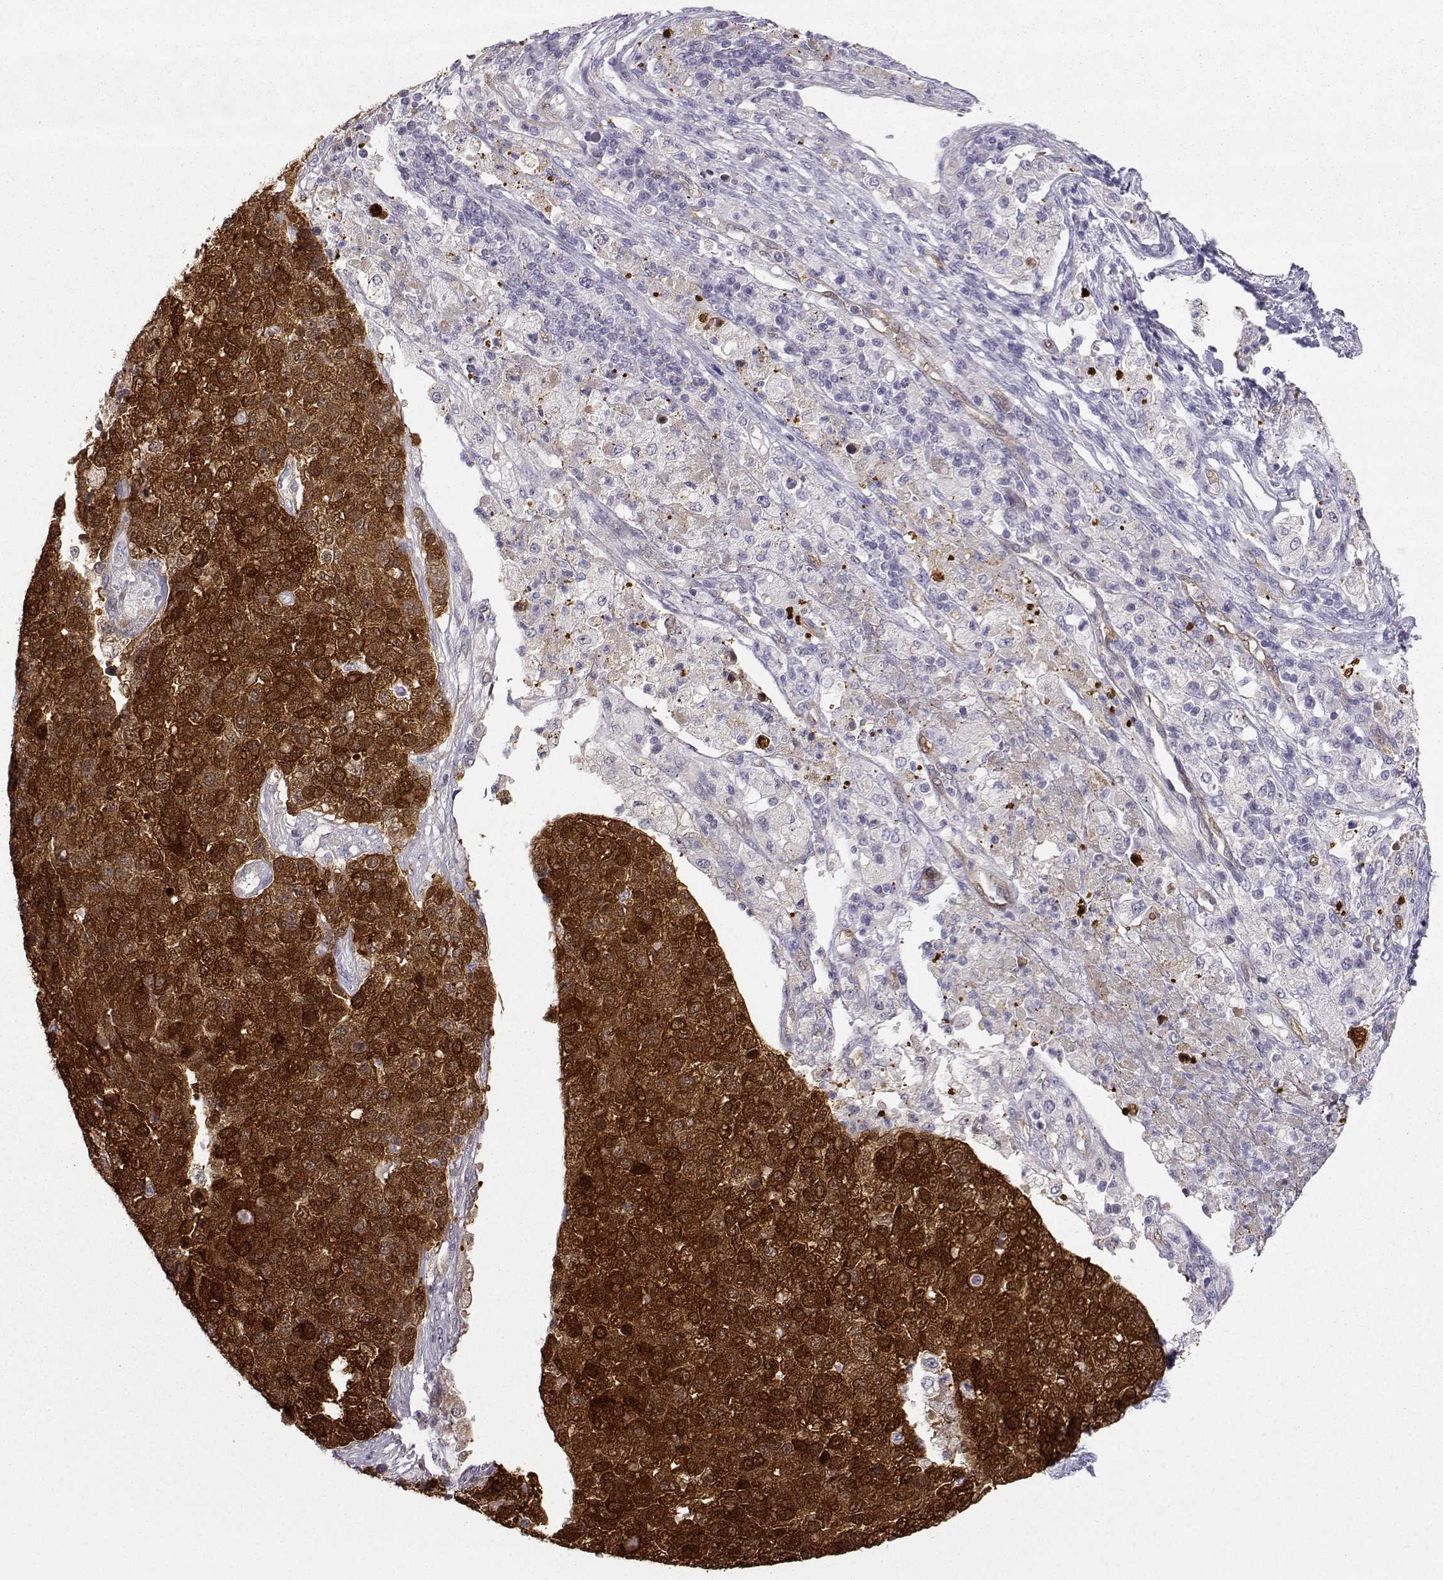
{"staining": {"intensity": "strong", "quantity": ">75%", "location": "cytoplasmic/membranous"}, "tissue": "pancreatic cancer", "cell_type": "Tumor cells", "image_type": "cancer", "snomed": [{"axis": "morphology", "description": "Adenocarcinoma, NOS"}, {"axis": "topography", "description": "Pancreas"}], "caption": "Immunohistochemistry (IHC) histopathology image of pancreatic cancer stained for a protein (brown), which demonstrates high levels of strong cytoplasmic/membranous staining in about >75% of tumor cells.", "gene": "NQO1", "patient": {"sex": "female", "age": 61}}